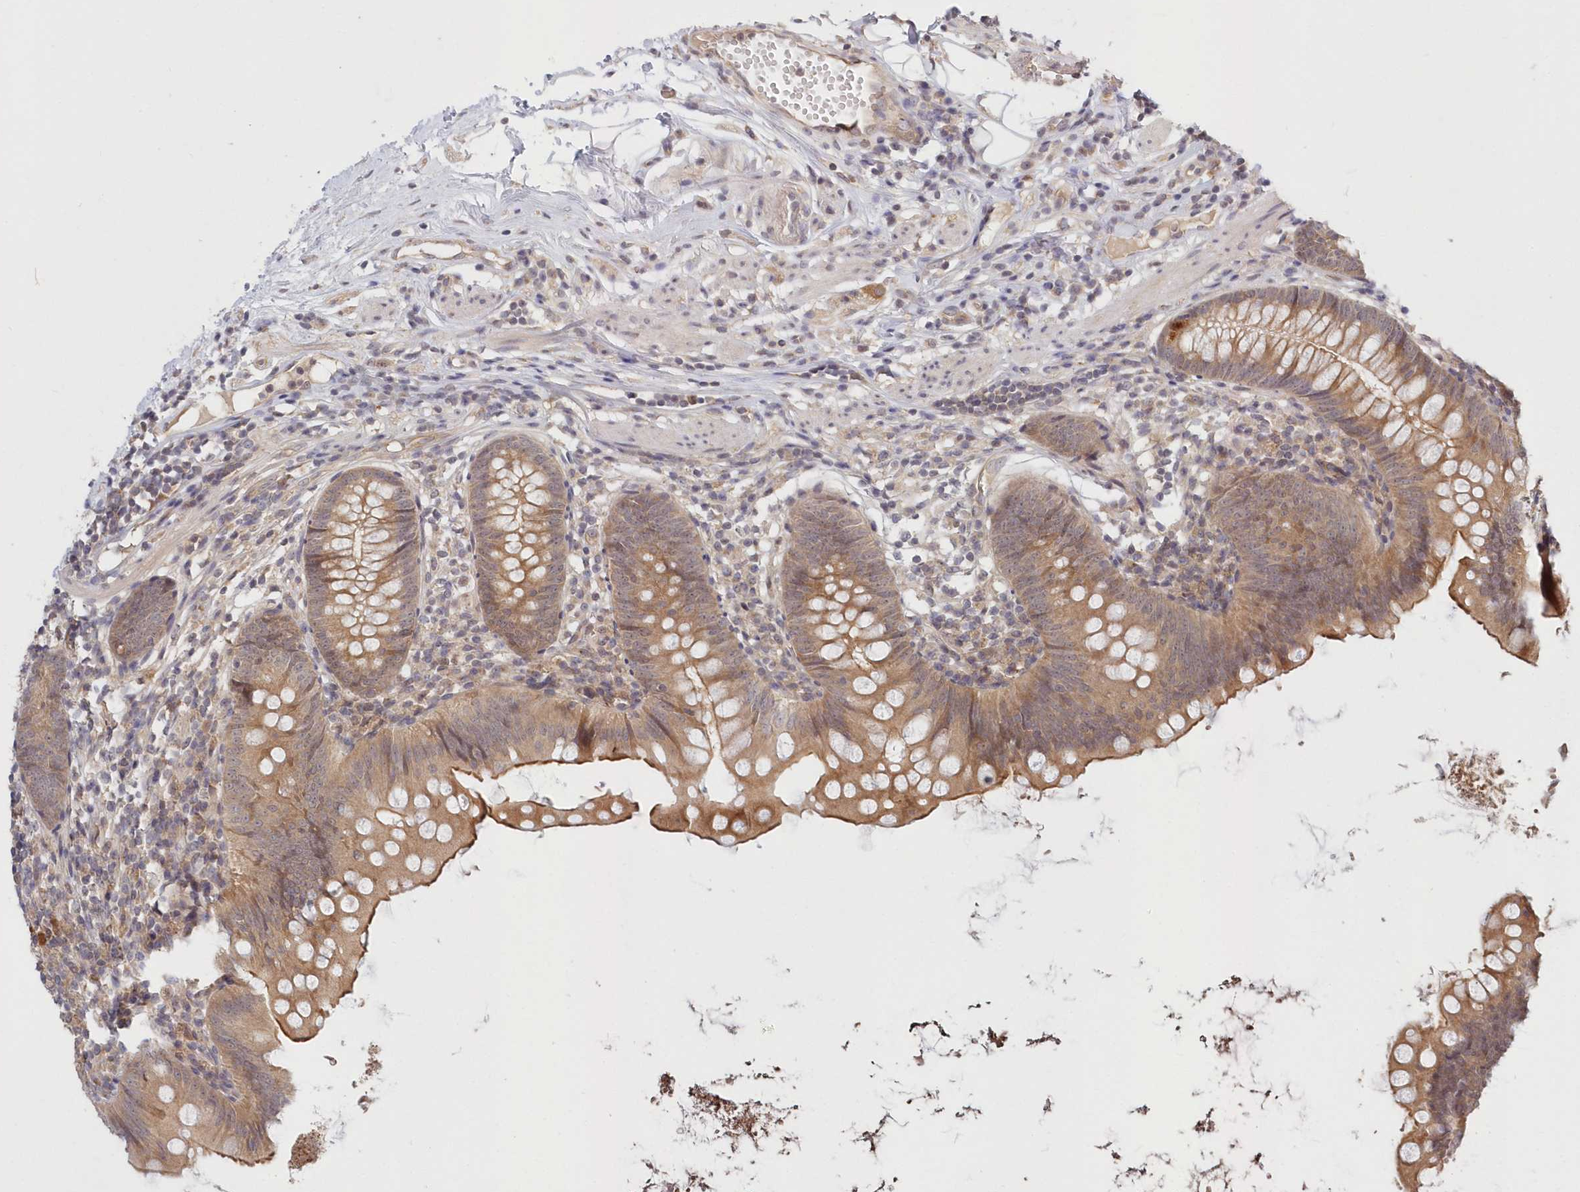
{"staining": {"intensity": "moderate", "quantity": ">75%", "location": "cytoplasmic/membranous"}, "tissue": "appendix", "cell_type": "Glandular cells", "image_type": "normal", "snomed": [{"axis": "morphology", "description": "Normal tissue, NOS"}, {"axis": "topography", "description": "Appendix"}], "caption": "Glandular cells reveal medium levels of moderate cytoplasmic/membranous staining in about >75% of cells in unremarkable appendix.", "gene": "KATNA1", "patient": {"sex": "female", "age": 62}}